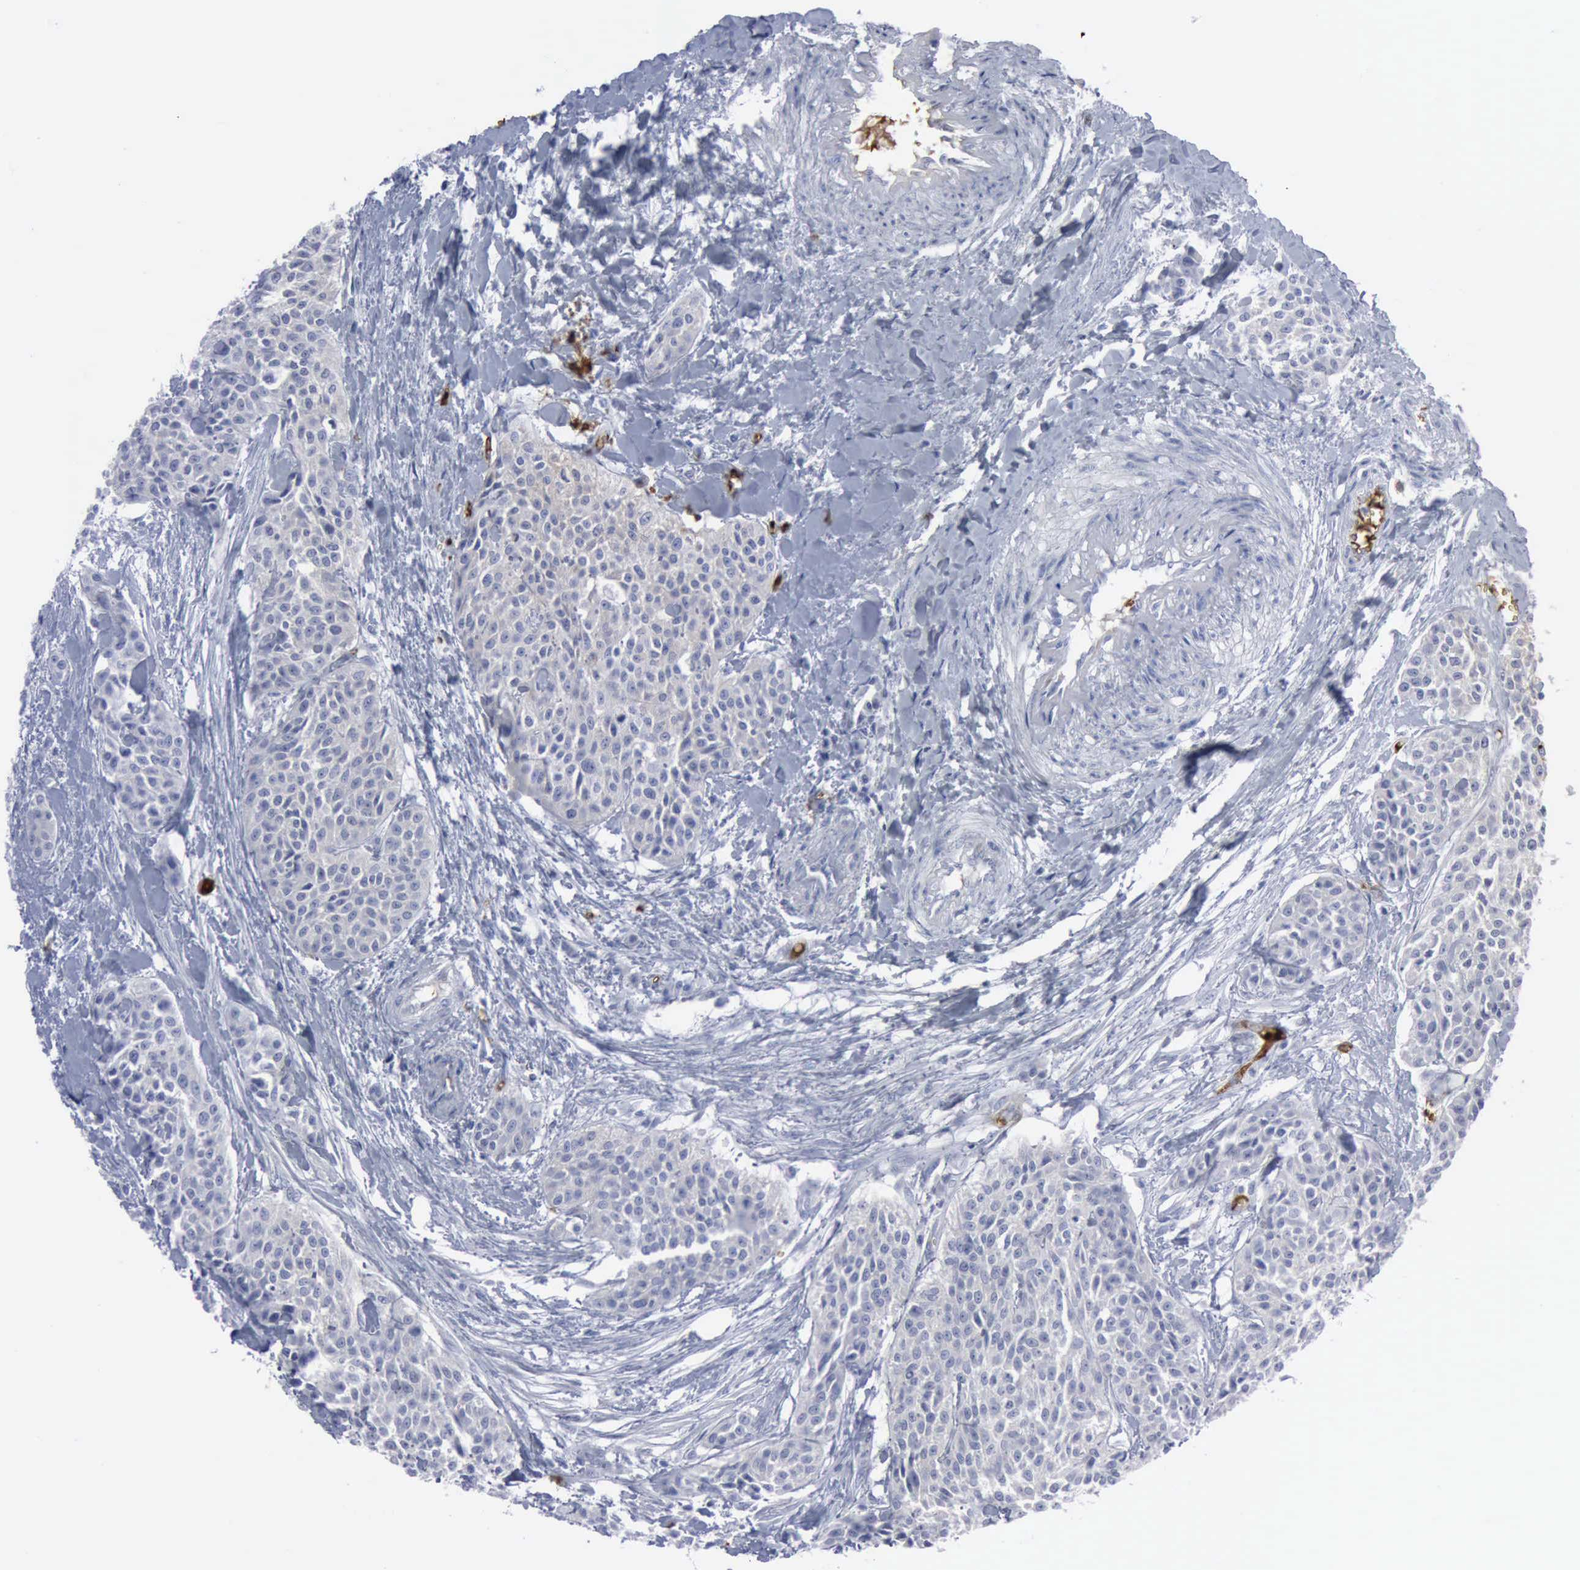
{"staining": {"intensity": "negative", "quantity": "none", "location": "none"}, "tissue": "urothelial cancer", "cell_type": "Tumor cells", "image_type": "cancer", "snomed": [{"axis": "morphology", "description": "Urothelial carcinoma, High grade"}, {"axis": "topography", "description": "Urinary bladder"}], "caption": "Human urothelial cancer stained for a protein using immunohistochemistry (IHC) shows no expression in tumor cells.", "gene": "TGFB1", "patient": {"sex": "male", "age": 56}}